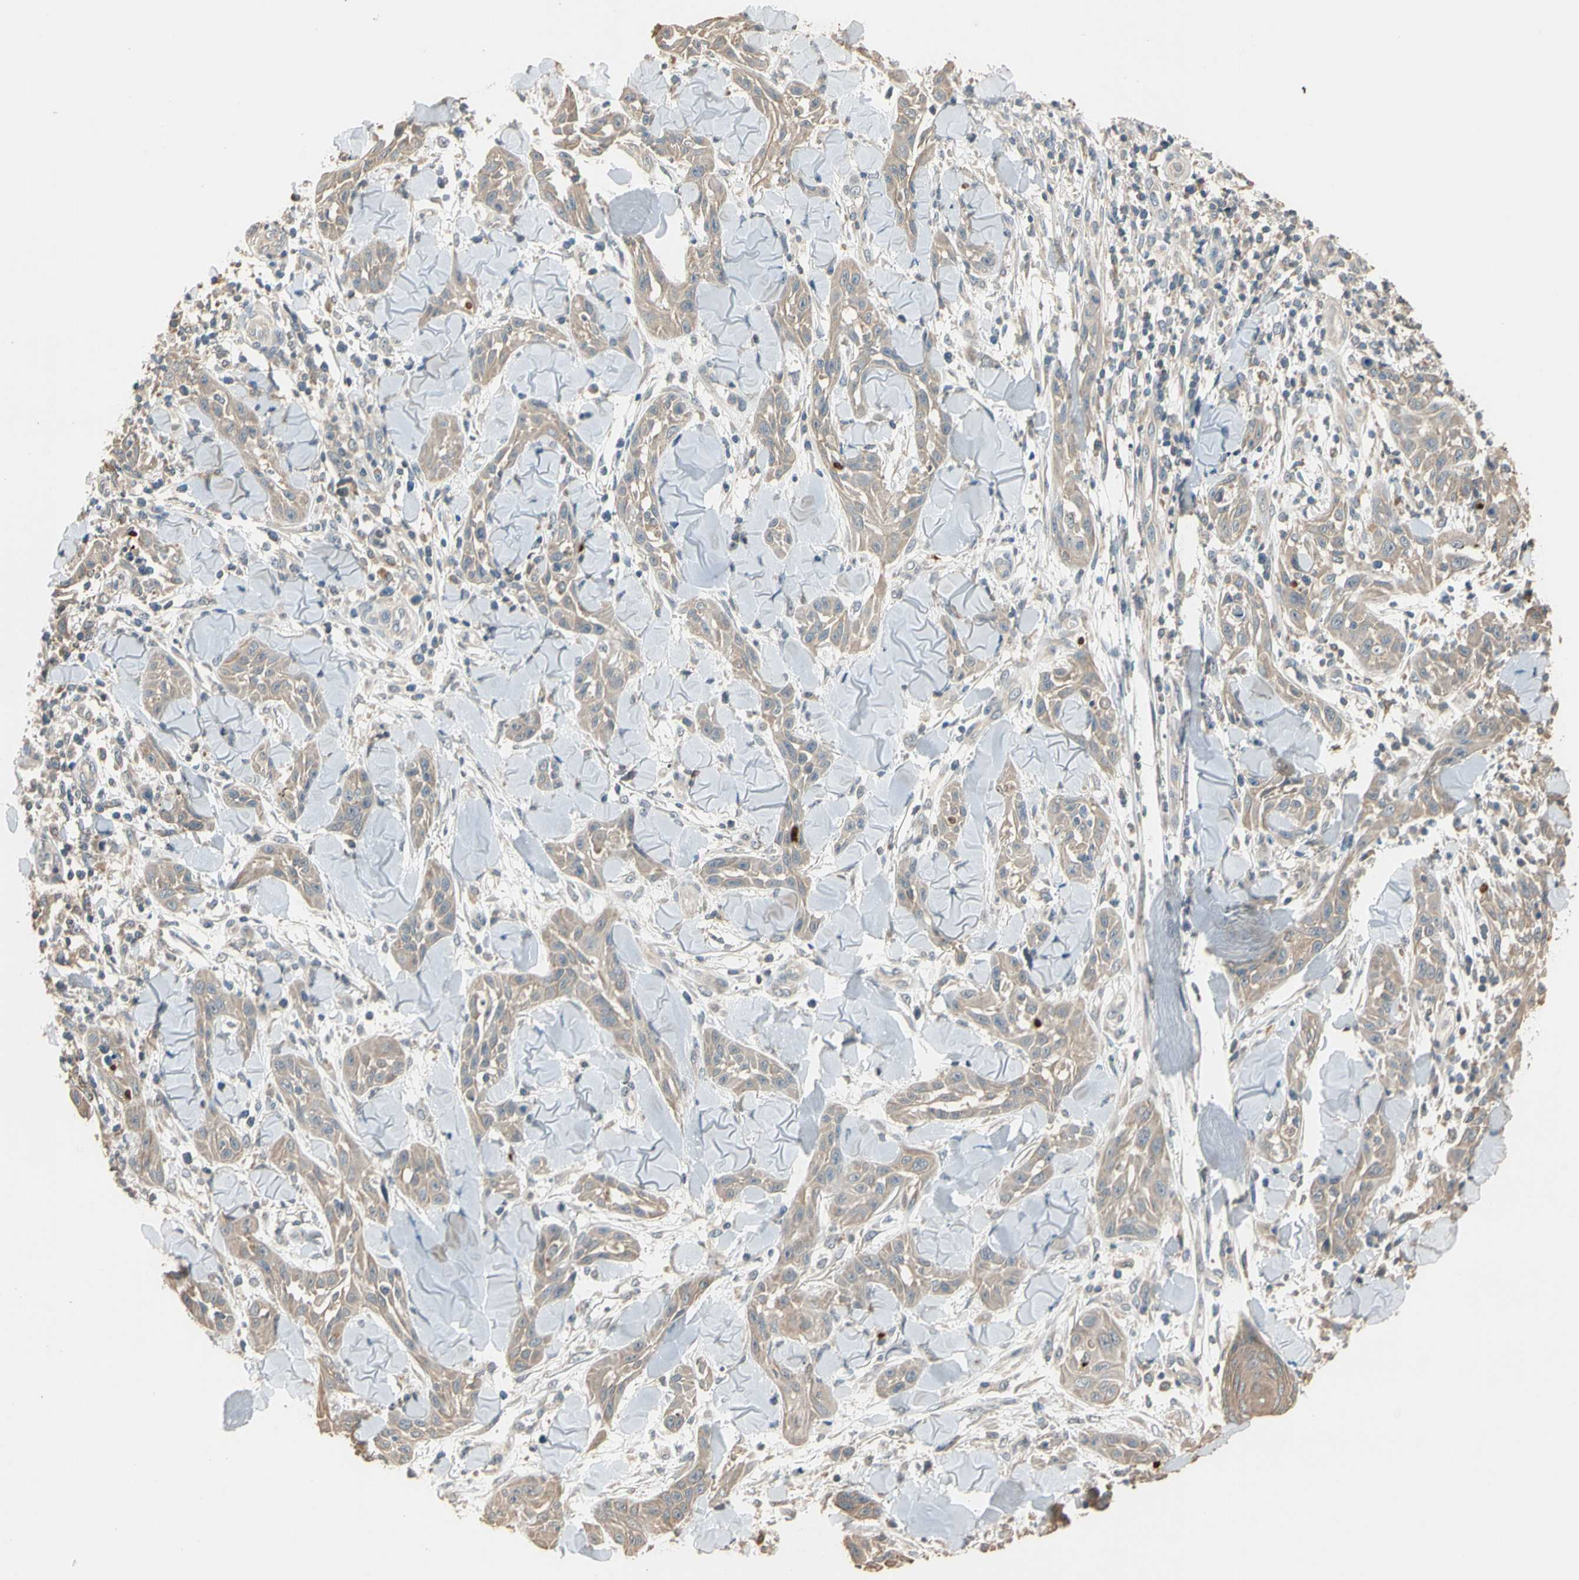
{"staining": {"intensity": "weak", "quantity": ">75%", "location": "cytoplasmic/membranous"}, "tissue": "skin cancer", "cell_type": "Tumor cells", "image_type": "cancer", "snomed": [{"axis": "morphology", "description": "Squamous cell carcinoma, NOS"}, {"axis": "topography", "description": "Skin"}], "caption": "Immunohistochemistry photomicrograph of neoplastic tissue: human skin cancer (squamous cell carcinoma) stained using IHC exhibits low levels of weak protein expression localized specifically in the cytoplasmic/membranous of tumor cells, appearing as a cytoplasmic/membranous brown color.", "gene": "MAP3K7", "patient": {"sex": "male", "age": 24}}